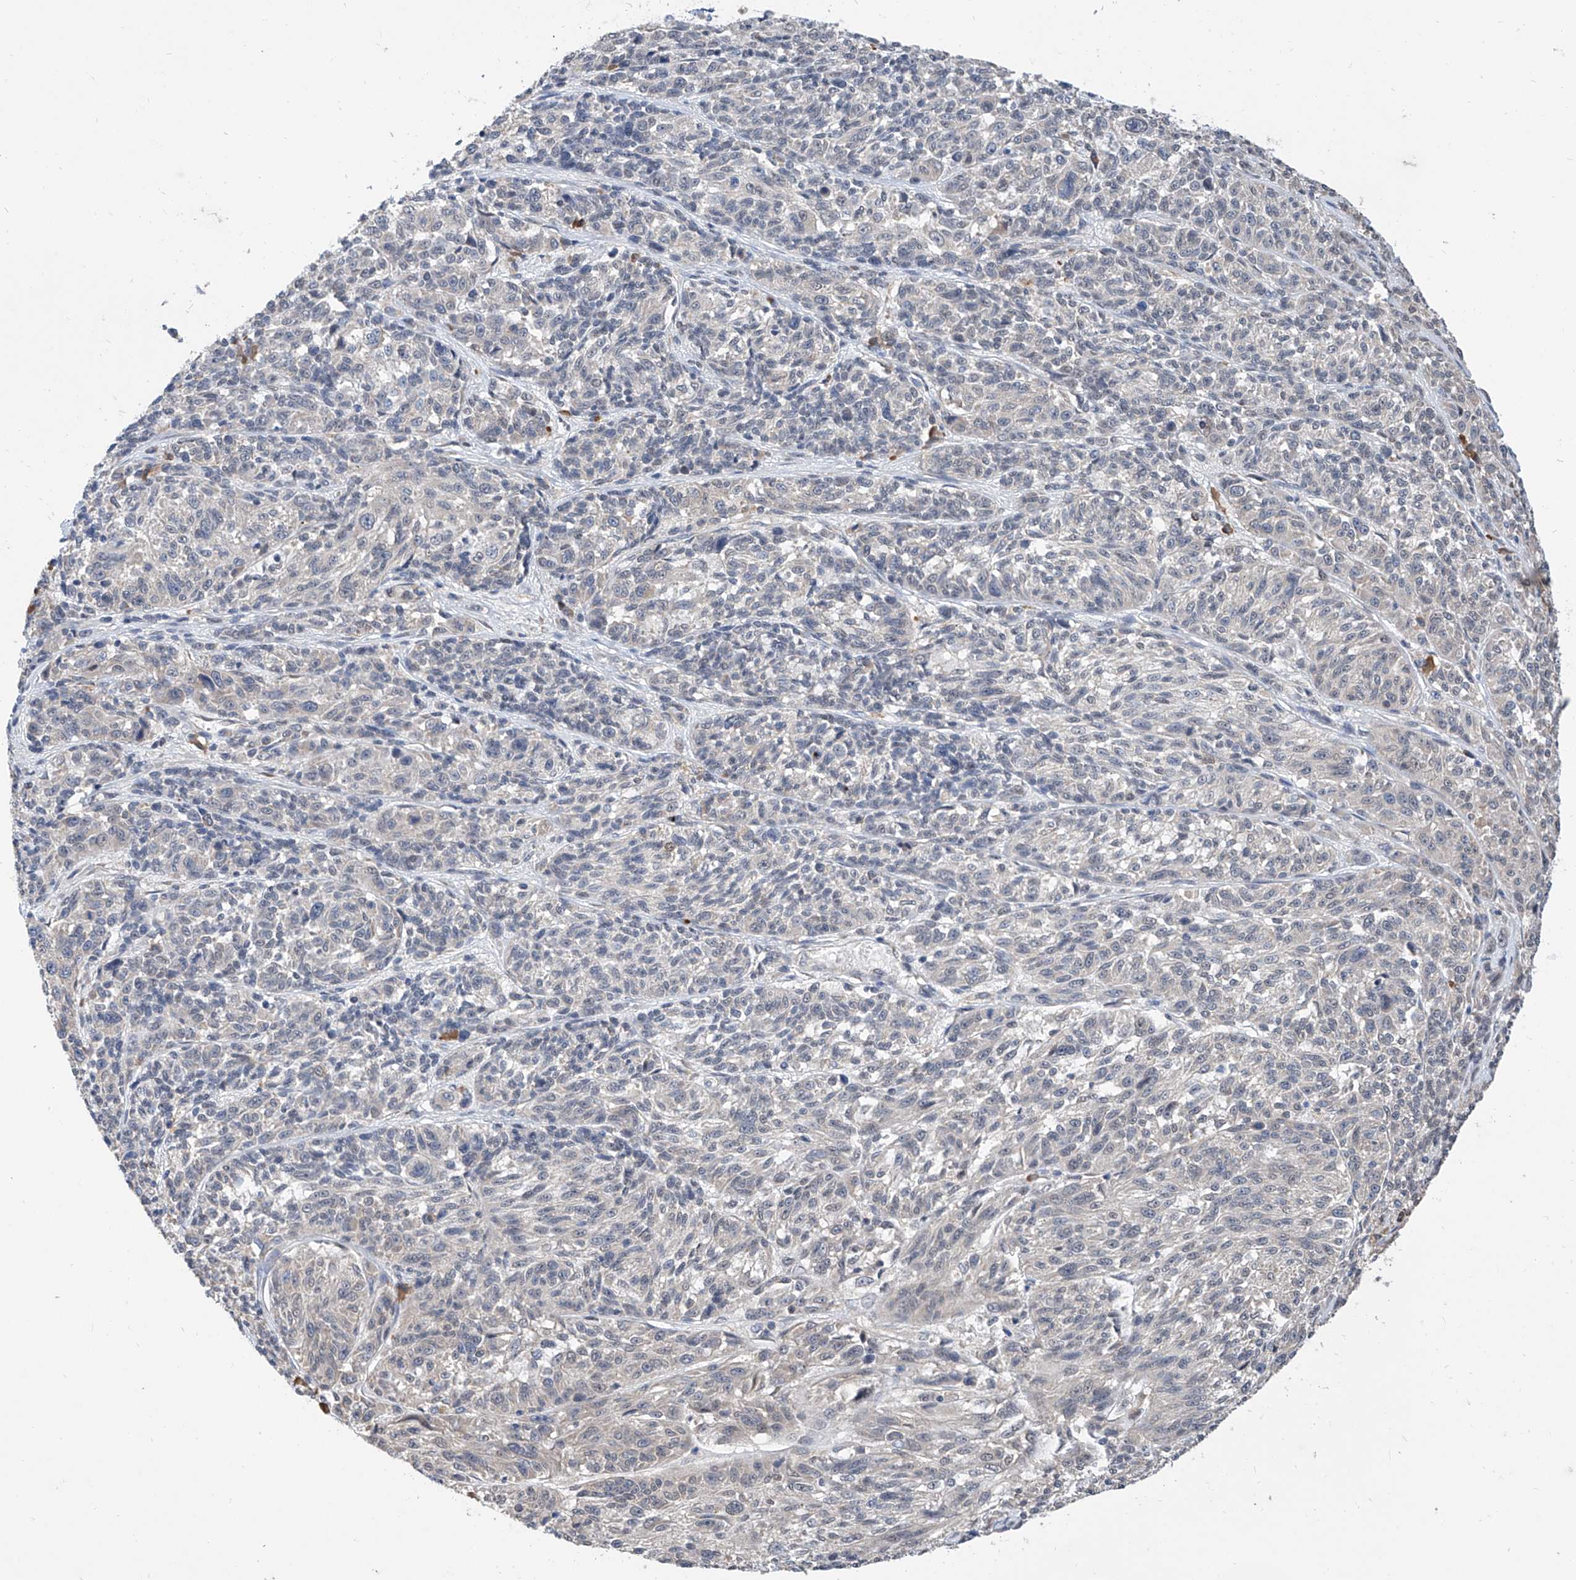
{"staining": {"intensity": "negative", "quantity": "none", "location": "none"}, "tissue": "melanoma", "cell_type": "Tumor cells", "image_type": "cancer", "snomed": [{"axis": "morphology", "description": "Malignant melanoma, NOS"}, {"axis": "topography", "description": "Skin"}], "caption": "Immunohistochemical staining of malignant melanoma demonstrates no significant expression in tumor cells. (DAB immunohistochemistry (IHC), high magnification).", "gene": "CARMIL3", "patient": {"sex": "male", "age": 53}}